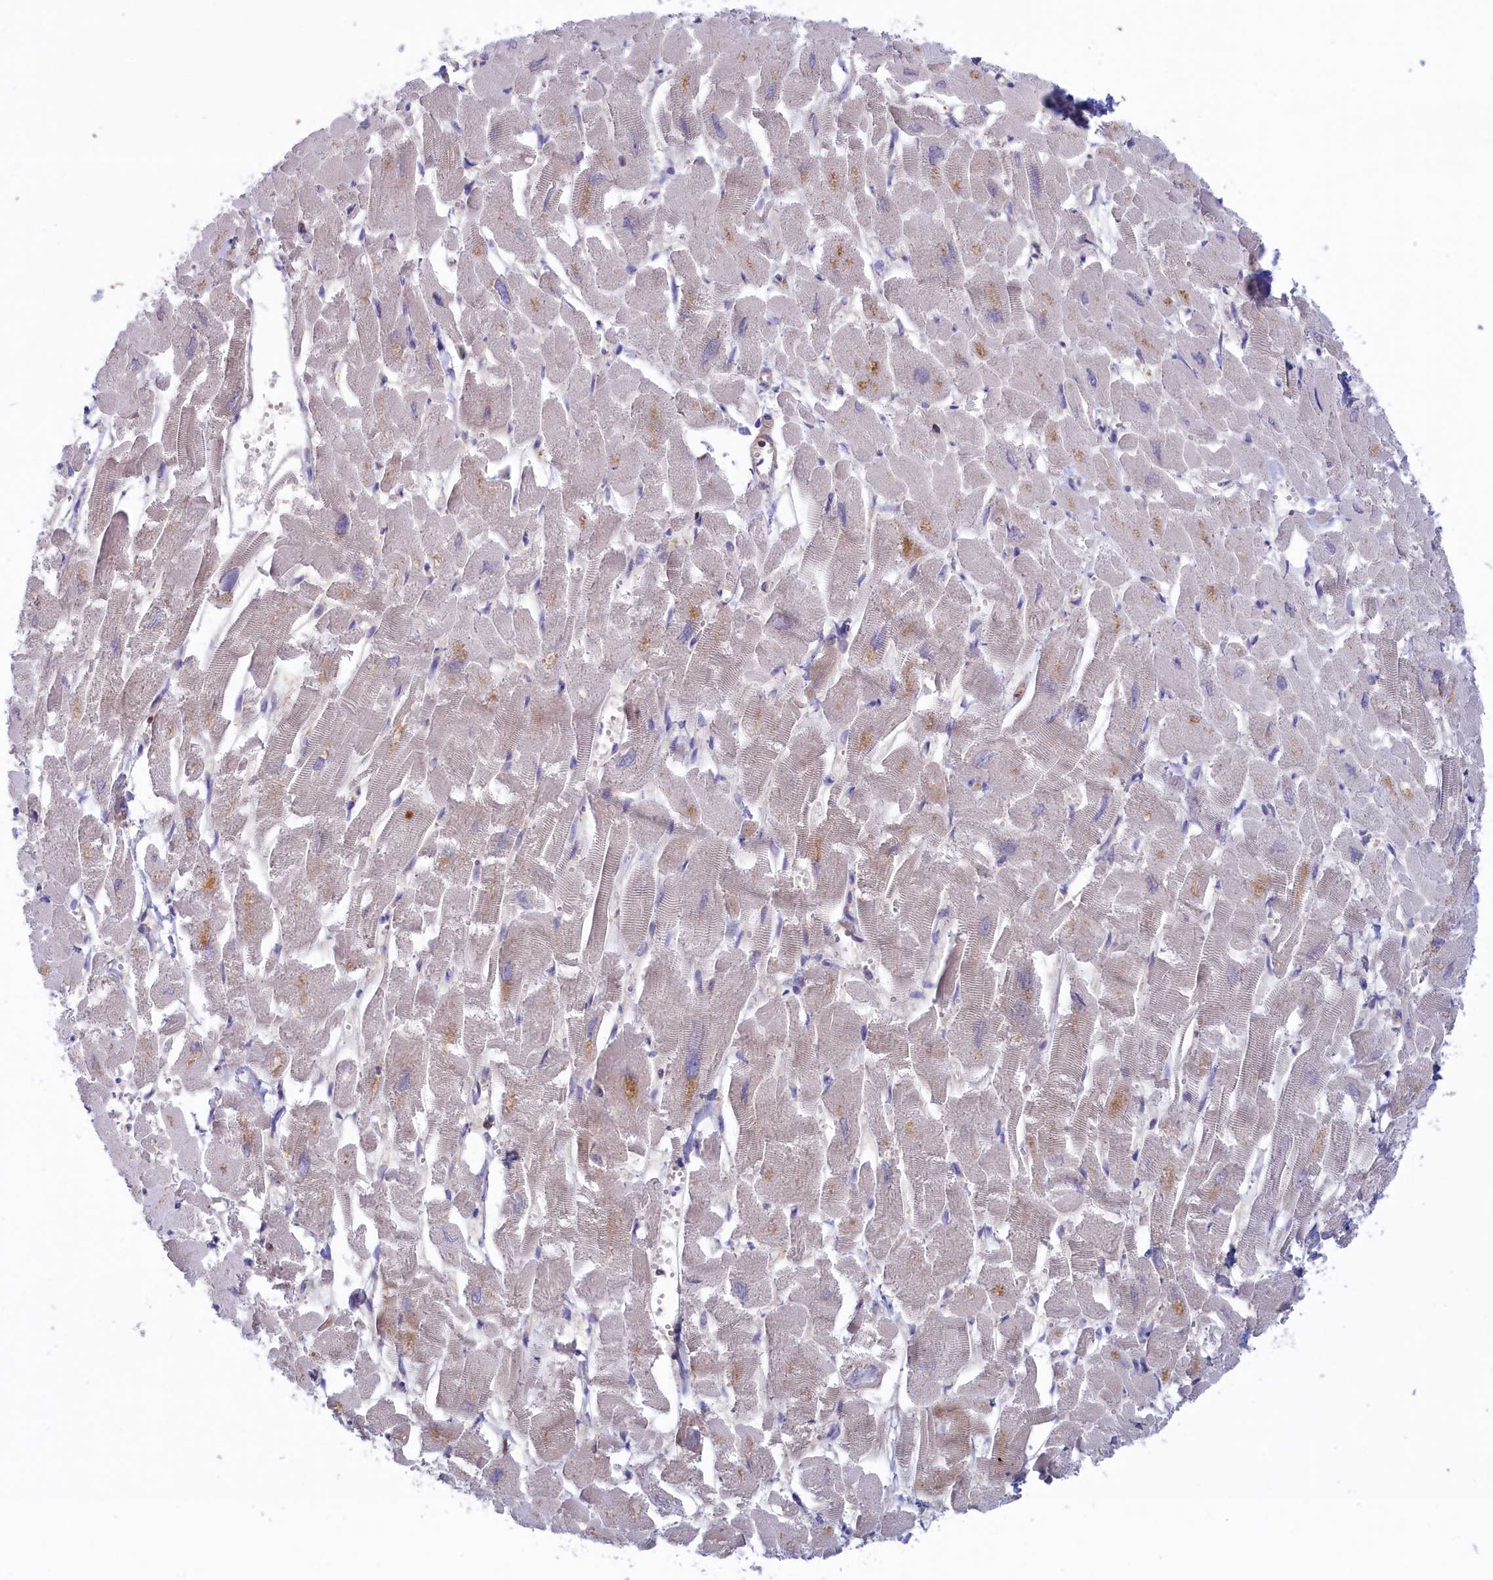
{"staining": {"intensity": "moderate", "quantity": "25%-75%", "location": "cytoplasmic/membranous"}, "tissue": "heart muscle", "cell_type": "Cardiomyocytes", "image_type": "normal", "snomed": [{"axis": "morphology", "description": "Normal tissue, NOS"}, {"axis": "topography", "description": "Heart"}], "caption": "The micrograph exhibits immunohistochemical staining of benign heart muscle. There is moderate cytoplasmic/membranous staining is appreciated in approximately 25%-75% of cardiomyocytes.", "gene": "SYNDIG1L", "patient": {"sex": "male", "age": 54}}